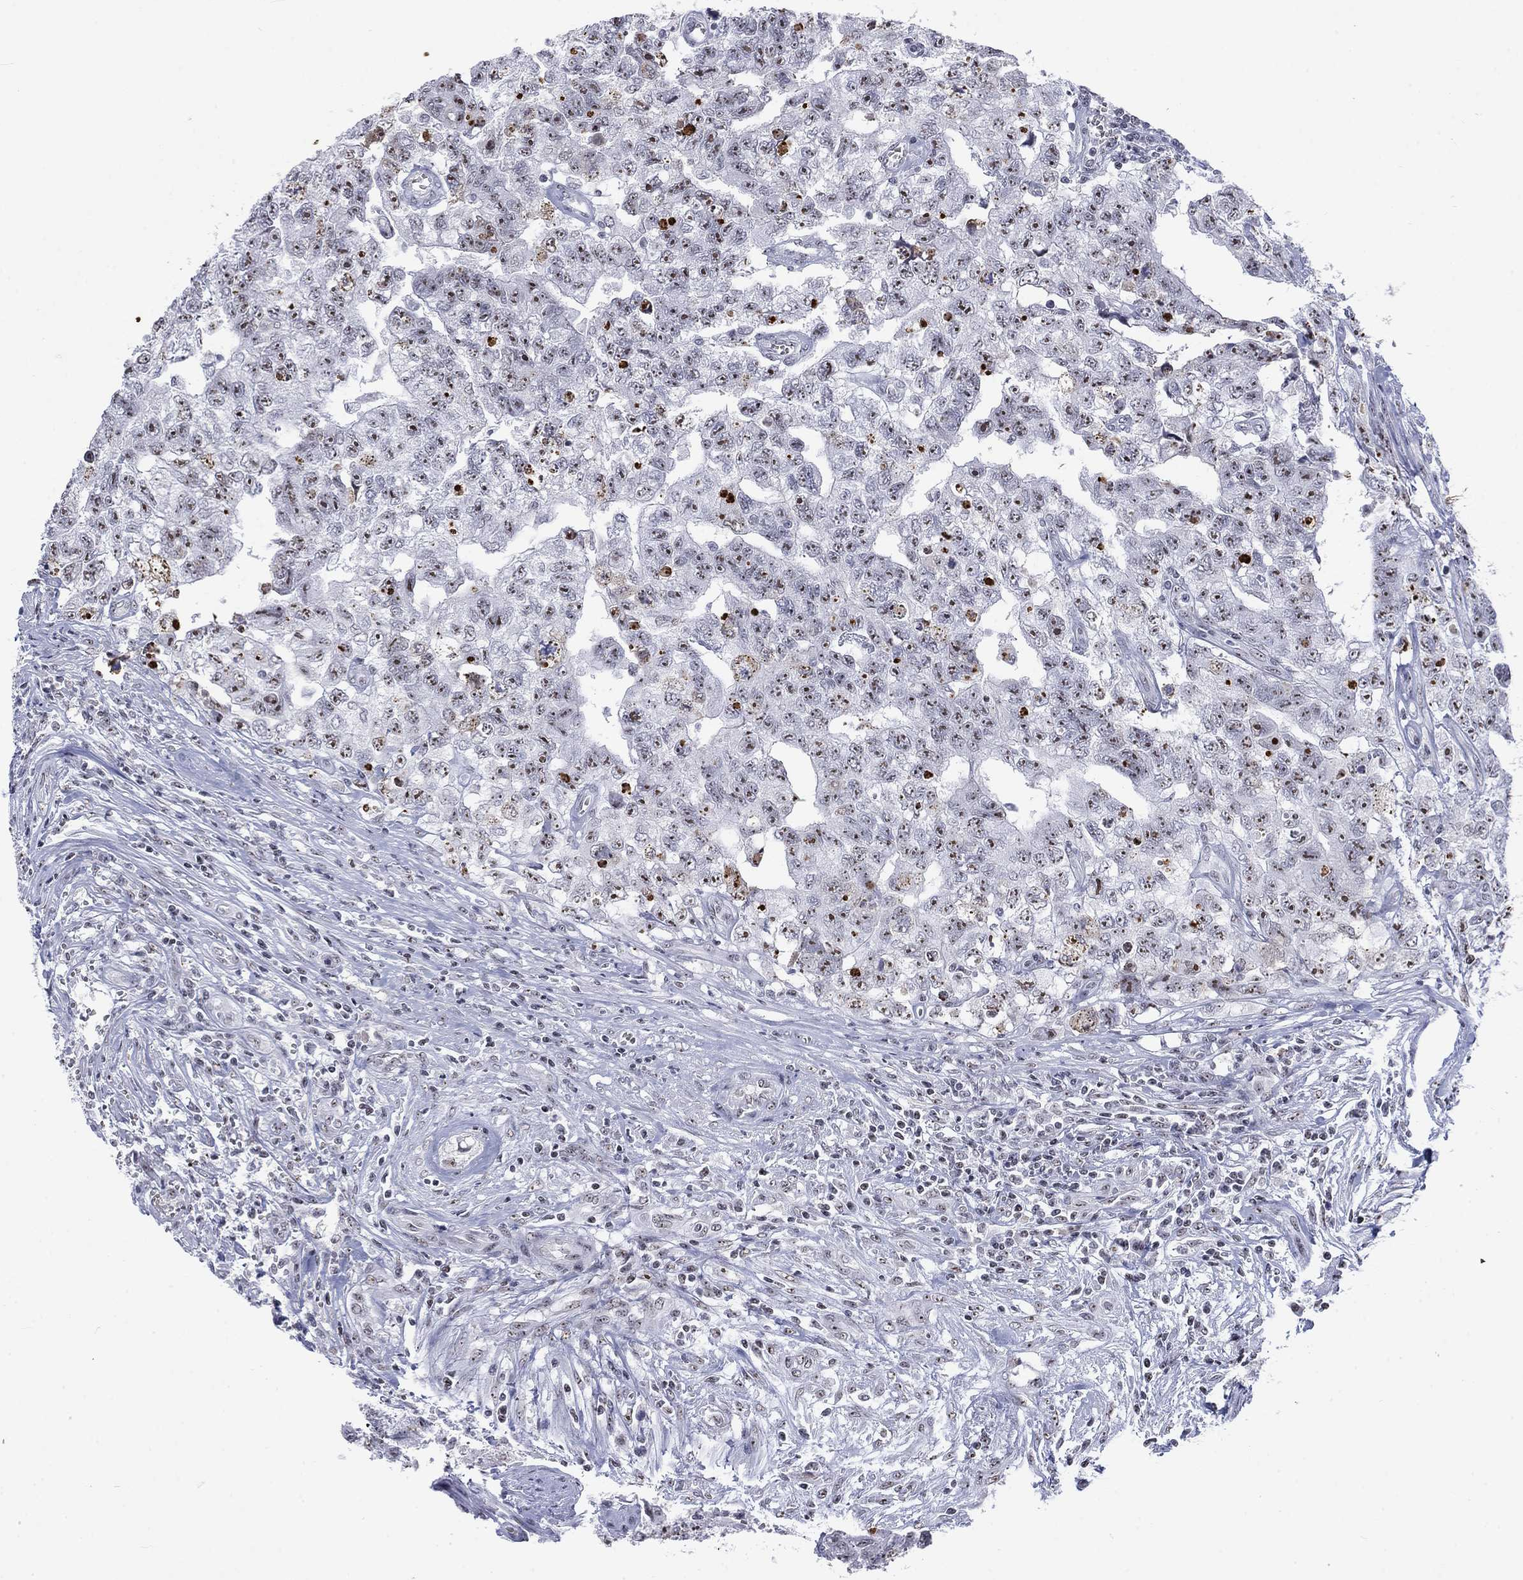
{"staining": {"intensity": "moderate", "quantity": "25%-75%", "location": "nuclear"}, "tissue": "testis cancer", "cell_type": "Tumor cells", "image_type": "cancer", "snomed": [{"axis": "morphology", "description": "Carcinoma, Embryonal, NOS"}, {"axis": "topography", "description": "Testis"}], "caption": "Tumor cells demonstrate moderate nuclear positivity in approximately 25%-75% of cells in testis cancer (embryonal carcinoma).", "gene": "CSRNP3", "patient": {"sex": "male", "age": 24}}